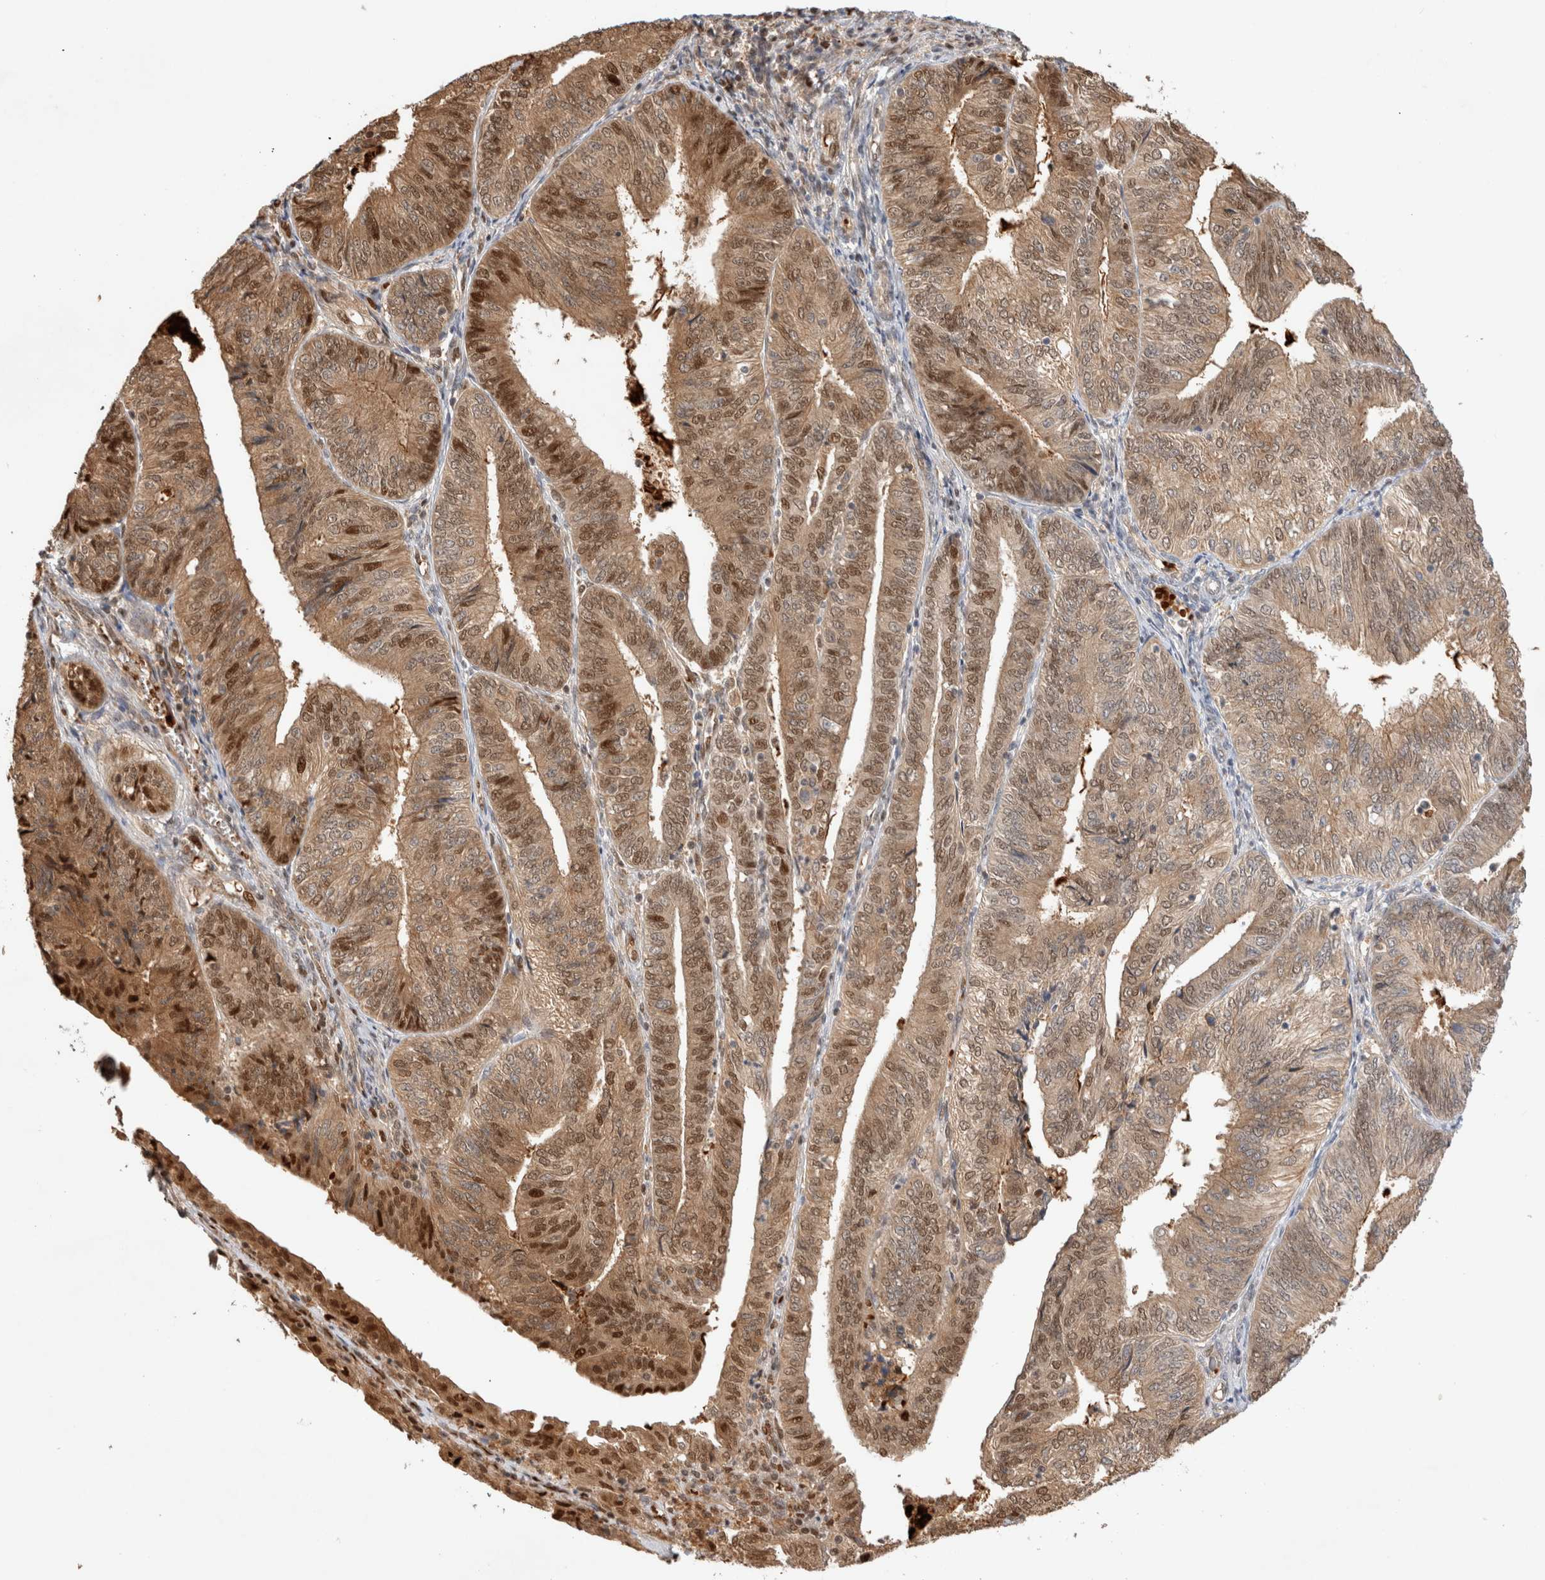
{"staining": {"intensity": "moderate", "quantity": ">75%", "location": "cytoplasmic/membranous,nuclear"}, "tissue": "endometrial cancer", "cell_type": "Tumor cells", "image_type": "cancer", "snomed": [{"axis": "morphology", "description": "Adenocarcinoma, NOS"}, {"axis": "topography", "description": "Endometrium"}], "caption": "Tumor cells exhibit medium levels of moderate cytoplasmic/membranous and nuclear expression in about >75% of cells in human adenocarcinoma (endometrial). Nuclei are stained in blue.", "gene": "OTUD6B", "patient": {"sex": "female", "age": 58}}